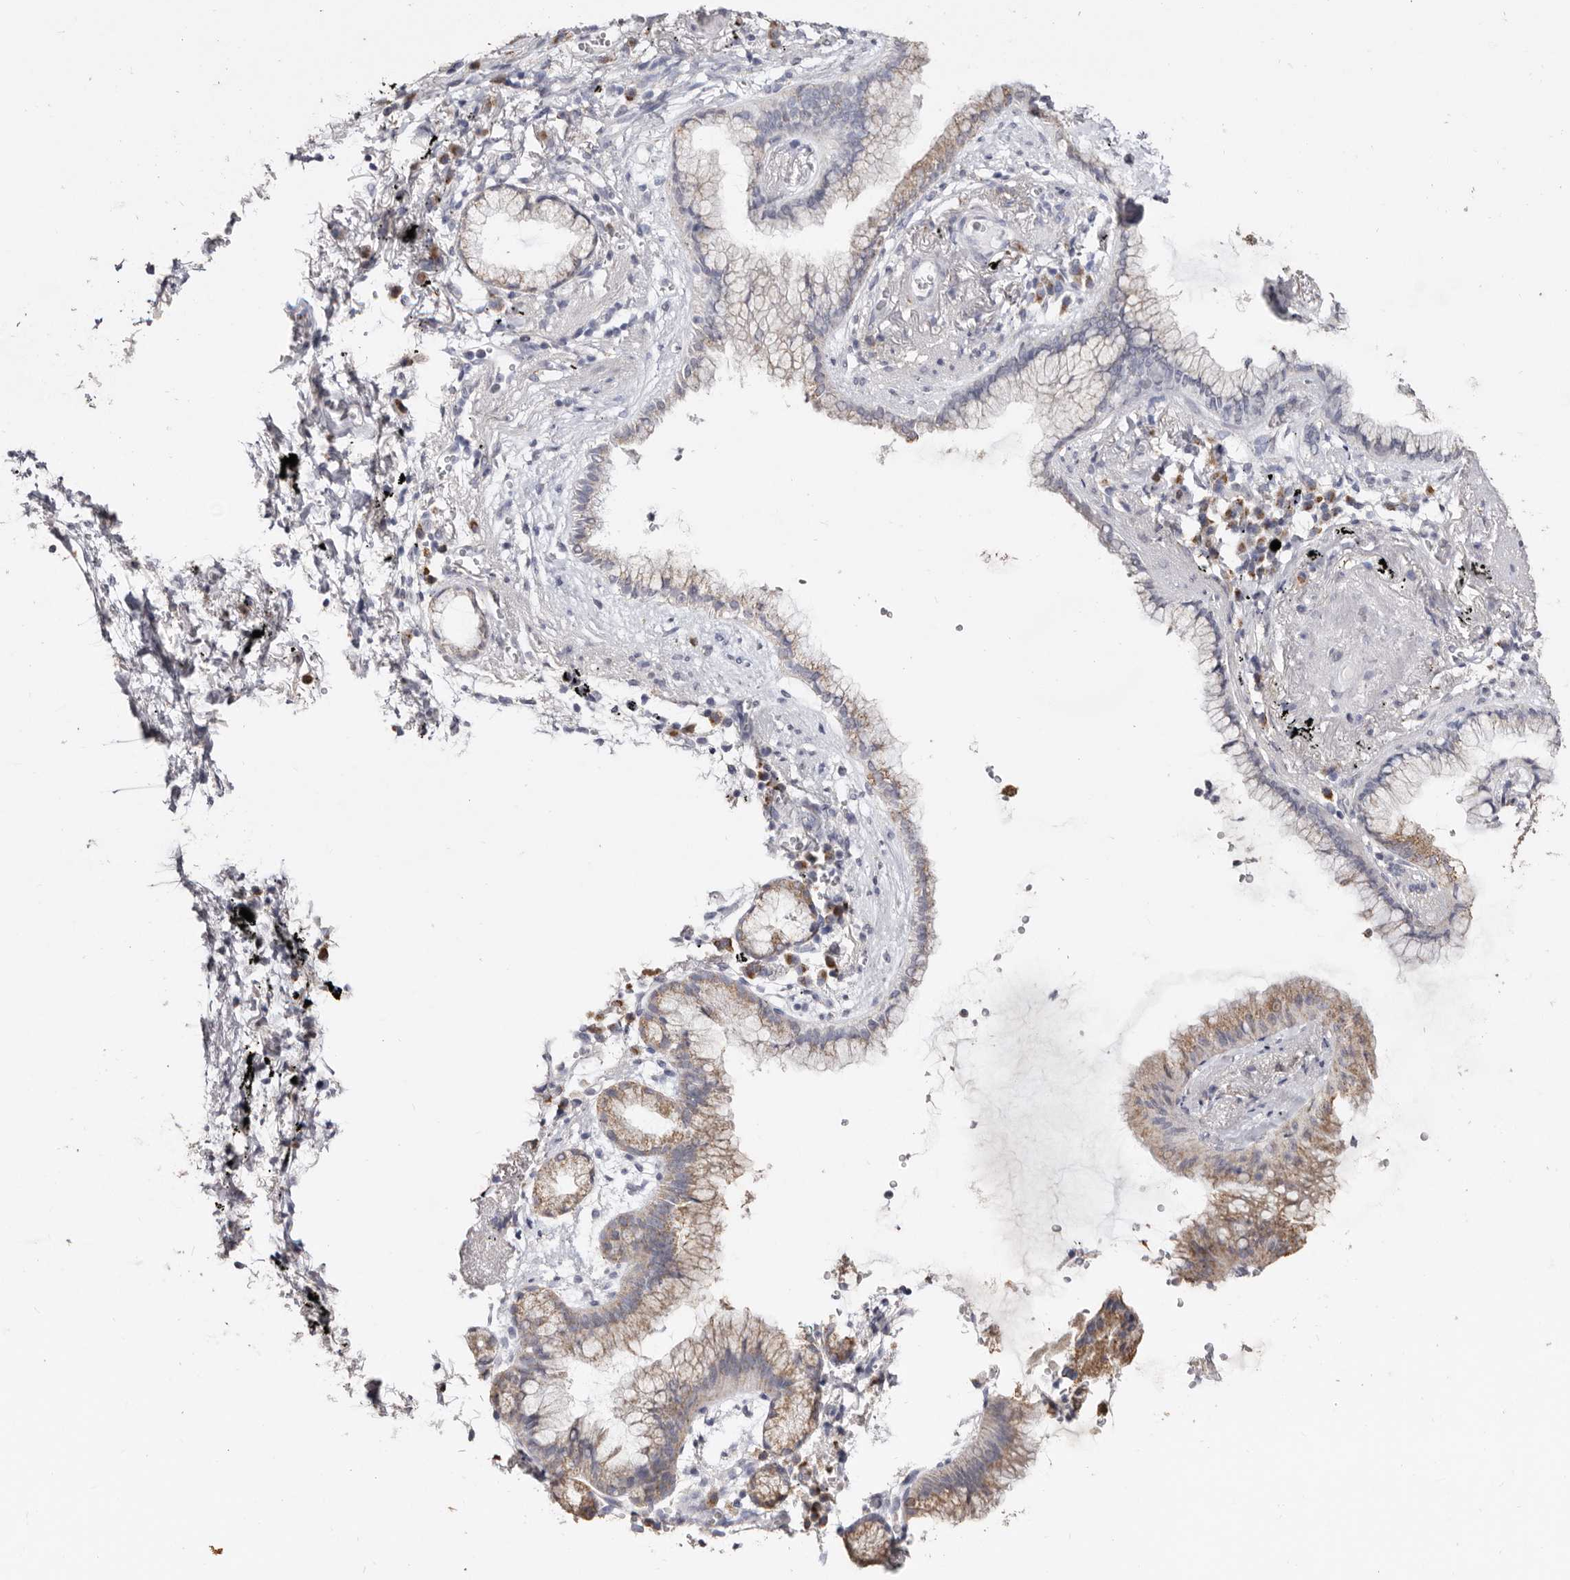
{"staining": {"intensity": "moderate", "quantity": "<25%", "location": "cytoplasmic/membranous"}, "tissue": "lung cancer", "cell_type": "Tumor cells", "image_type": "cancer", "snomed": [{"axis": "morphology", "description": "Adenocarcinoma, NOS"}, {"axis": "topography", "description": "Lung"}], "caption": "There is low levels of moderate cytoplasmic/membranous positivity in tumor cells of adenocarcinoma (lung), as demonstrated by immunohistochemical staining (brown color).", "gene": "LGALS7B", "patient": {"sex": "female", "age": 70}}